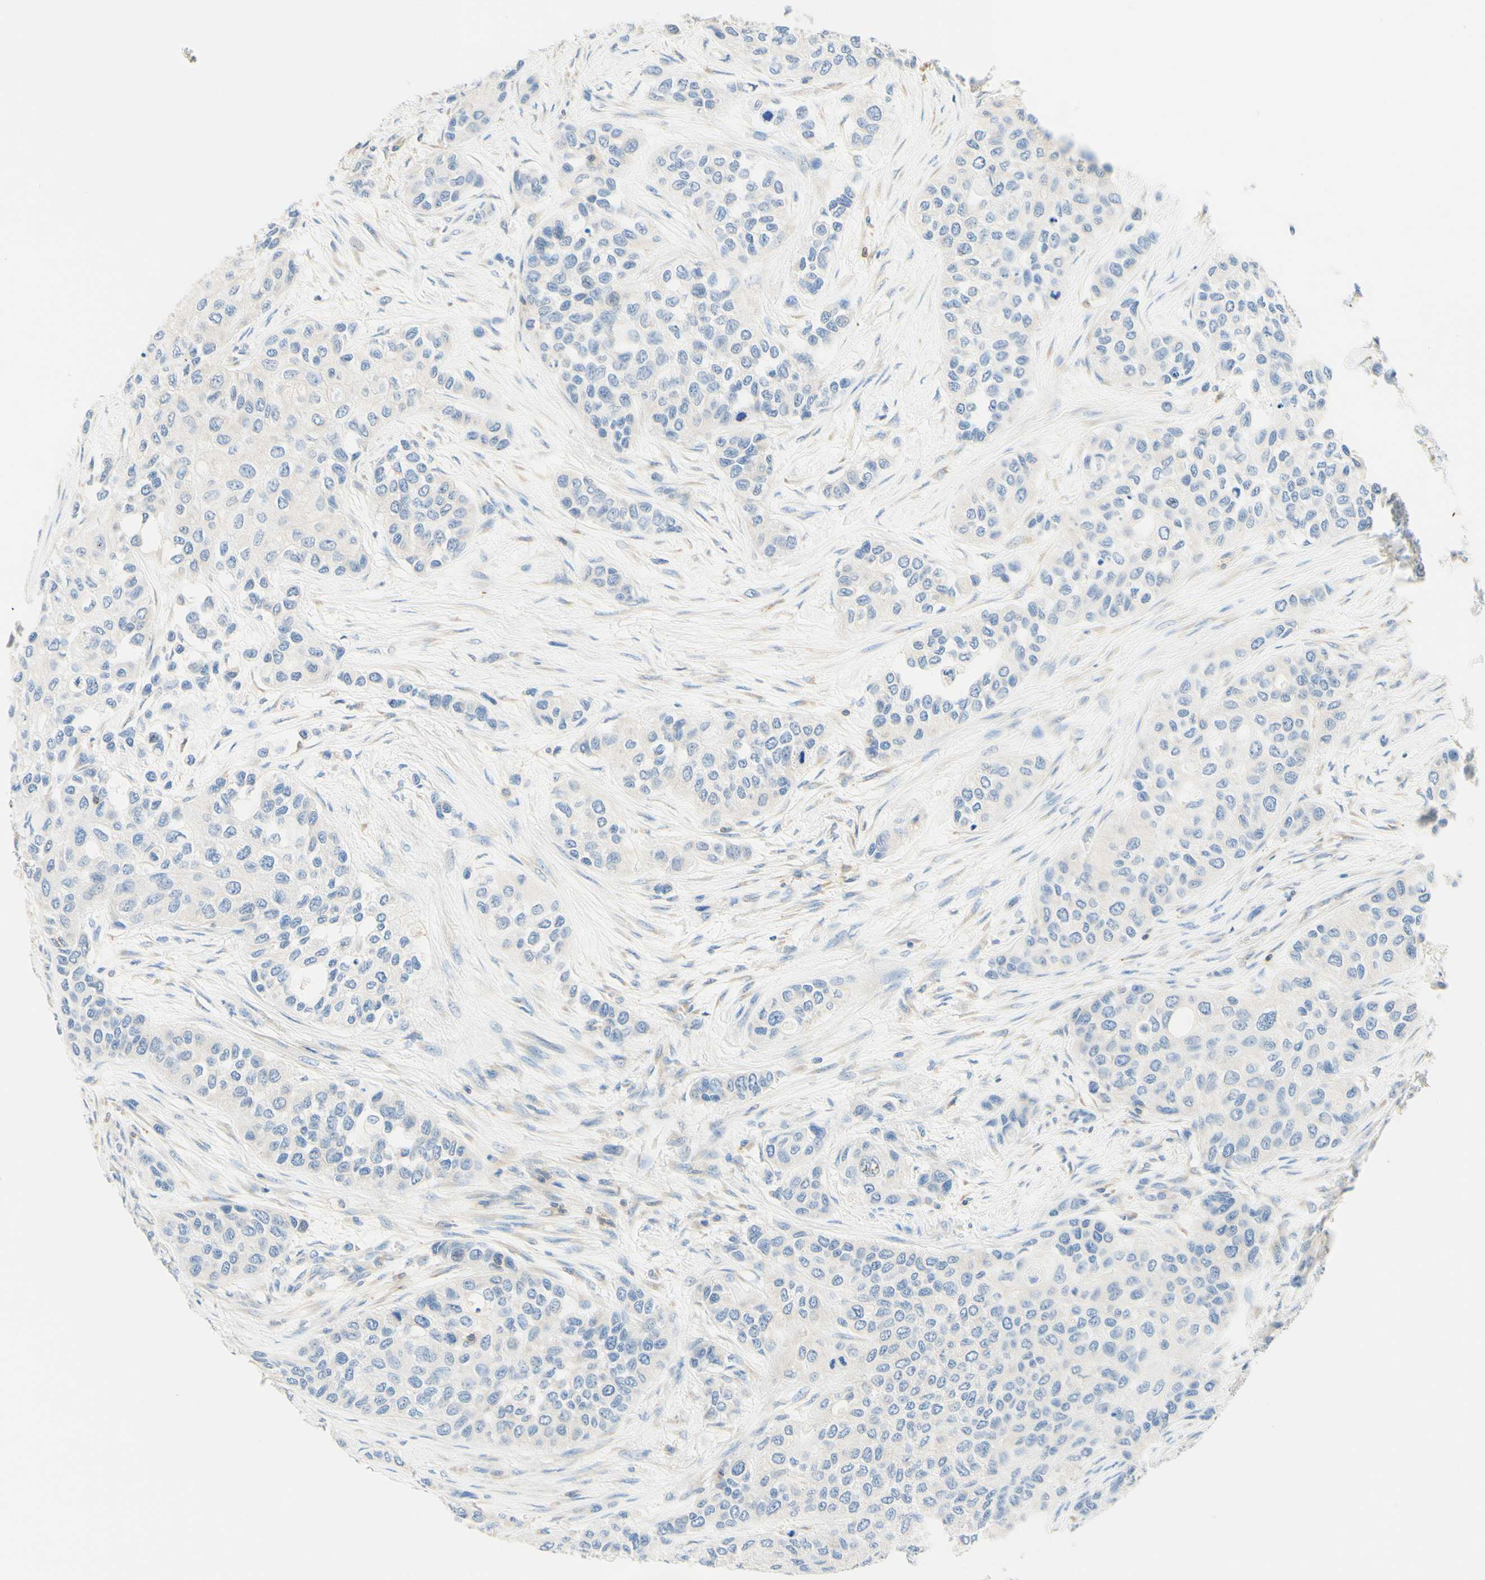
{"staining": {"intensity": "negative", "quantity": "none", "location": "none"}, "tissue": "urothelial cancer", "cell_type": "Tumor cells", "image_type": "cancer", "snomed": [{"axis": "morphology", "description": "Urothelial carcinoma, High grade"}, {"axis": "topography", "description": "Urinary bladder"}], "caption": "A histopathology image of human urothelial carcinoma (high-grade) is negative for staining in tumor cells.", "gene": "LAT", "patient": {"sex": "female", "age": 56}}